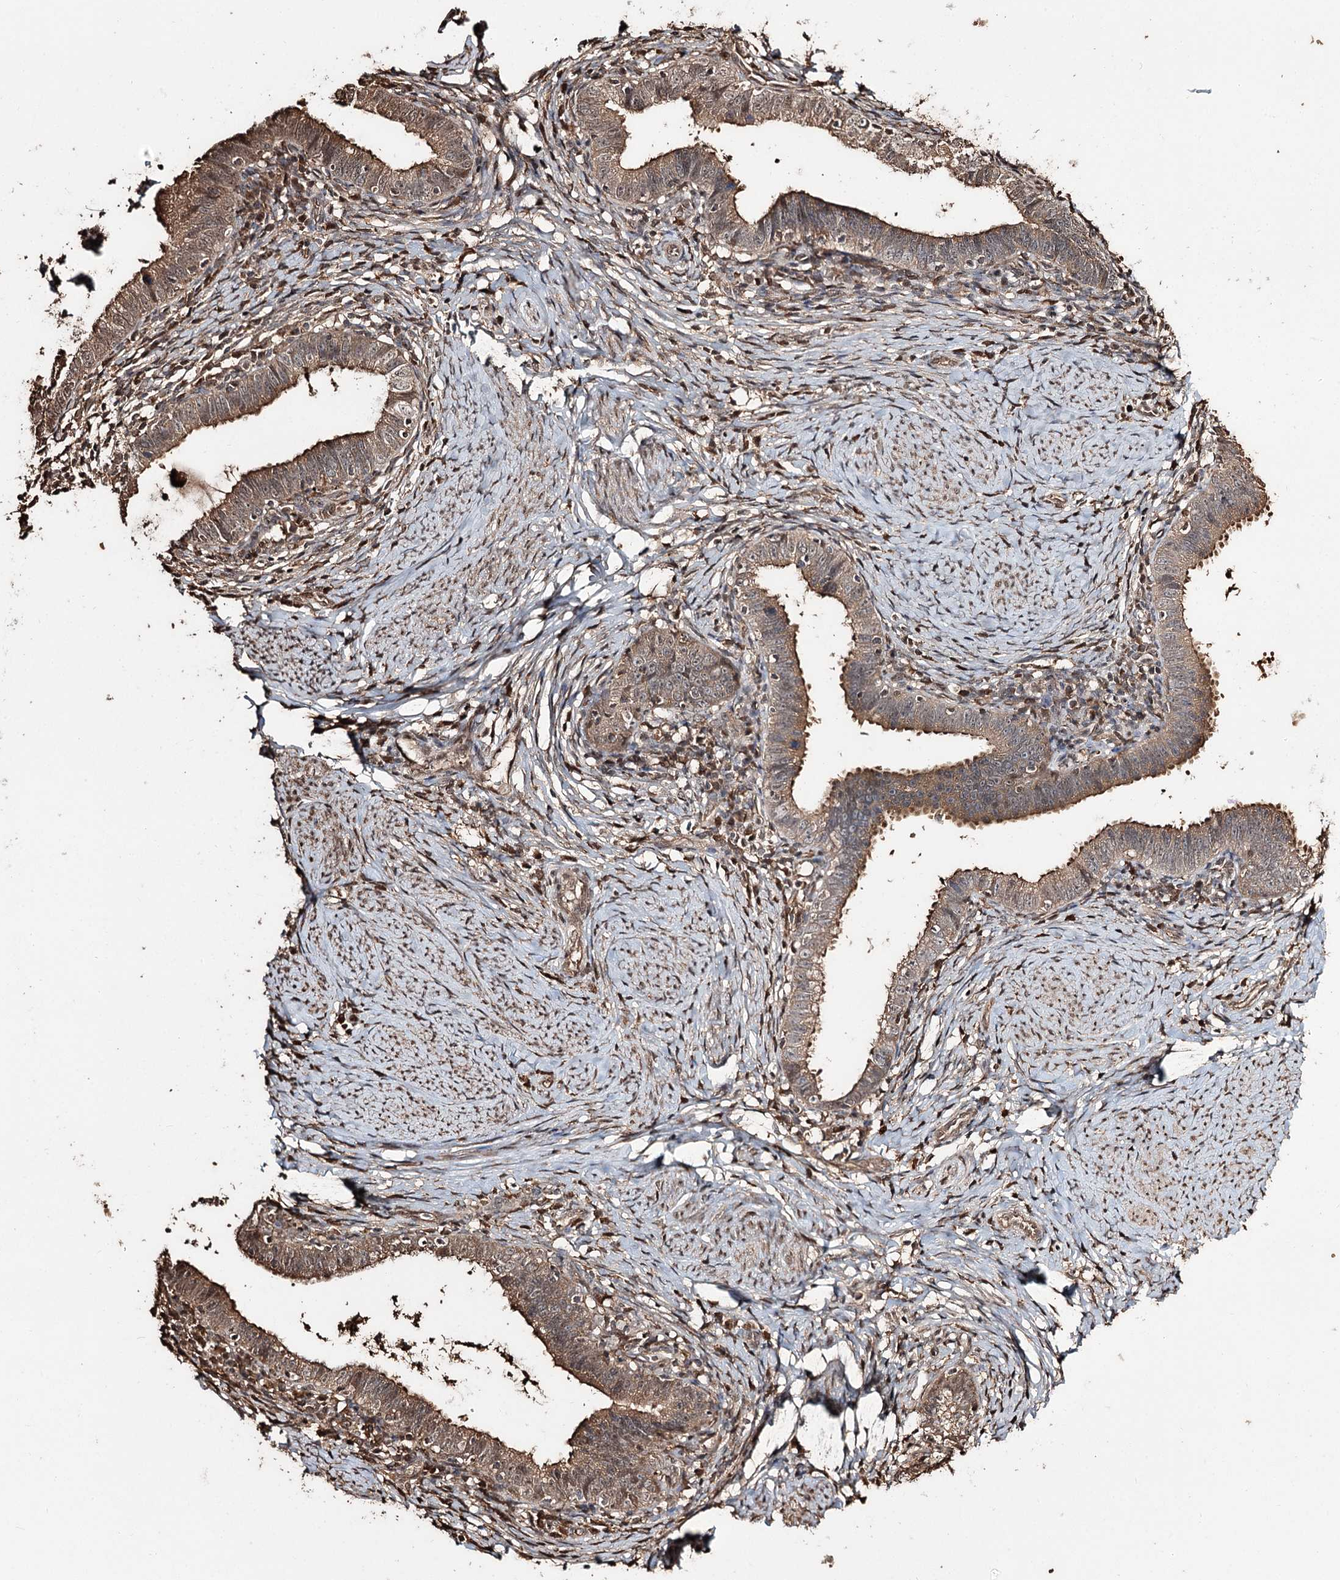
{"staining": {"intensity": "moderate", "quantity": ">75%", "location": "cytoplasmic/membranous"}, "tissue": "cervical cancer", "cell_type": "Tumor cells", "image_type": "cancer", "snomed": [{"axis": "morphology", "description": "Adenocarcinoma, NOS"}, {"axis": "topography", "description": "Cervix"}], "caption": "The image reveals immunohistochemical staining of cervical cancer. There is moderate cytoplasmic/membranous expression is identified in about >75% of tumor cells. (DAB (3,3'-diaminobenzidine) IHC with brightfield microscopy, high magnification).", "gene": "PLCH1", "patient": {"sex": "female", "age": 36}}